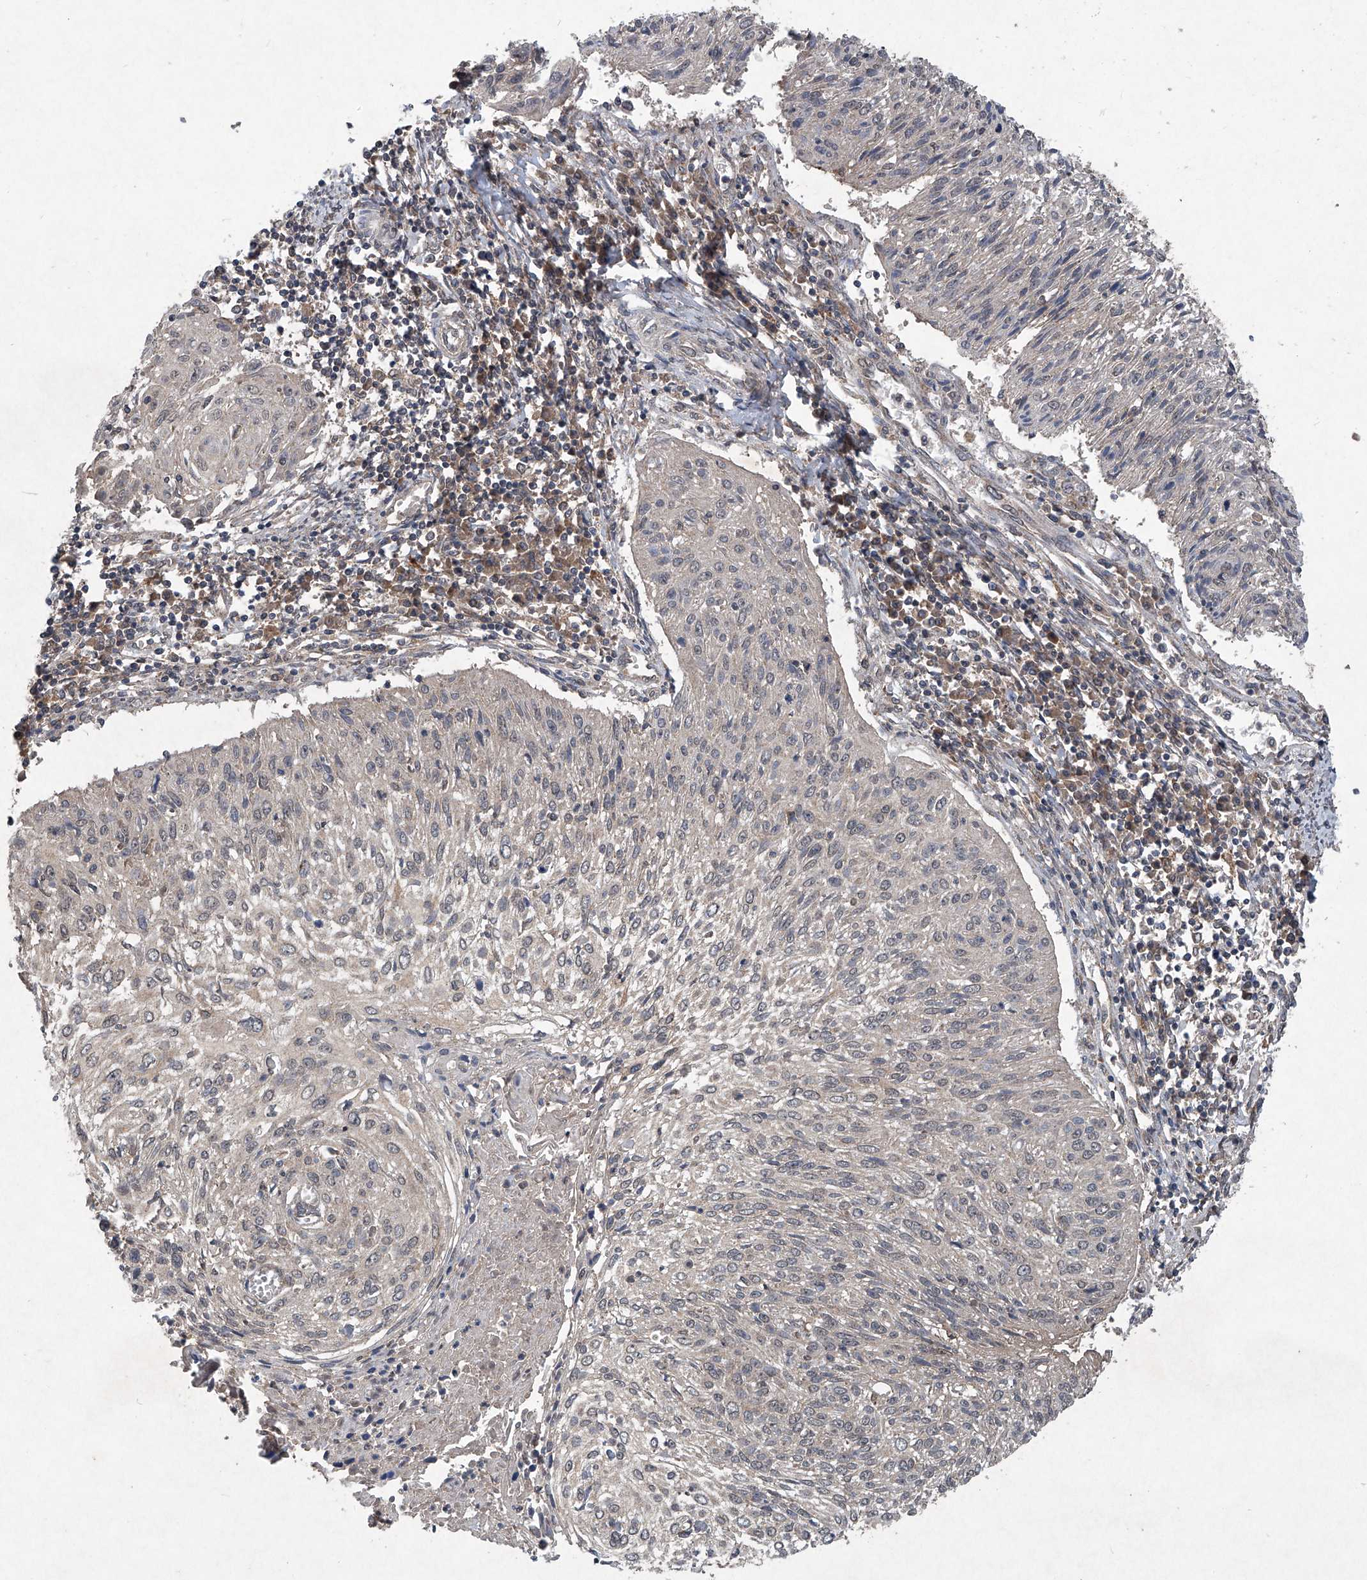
{"staining": {"intensity": "negative", "quantity": "none", "location": "none"}, "tissue": "cervical cancer", "cell_type": "Tumor cells", "image_type": "cancer", "snomed": [{"axis": "morphology", "description": "Squamous cell carcinoma, NOS"}, {"axis": "topography", "description": "Cervix"}], "caption": "IHC of human cervical cancer (squamous cell carcinoma) shows no staining in tumor cells.", "gene": "SUMF2", "patient": {"sex": "female", "age": 51}}